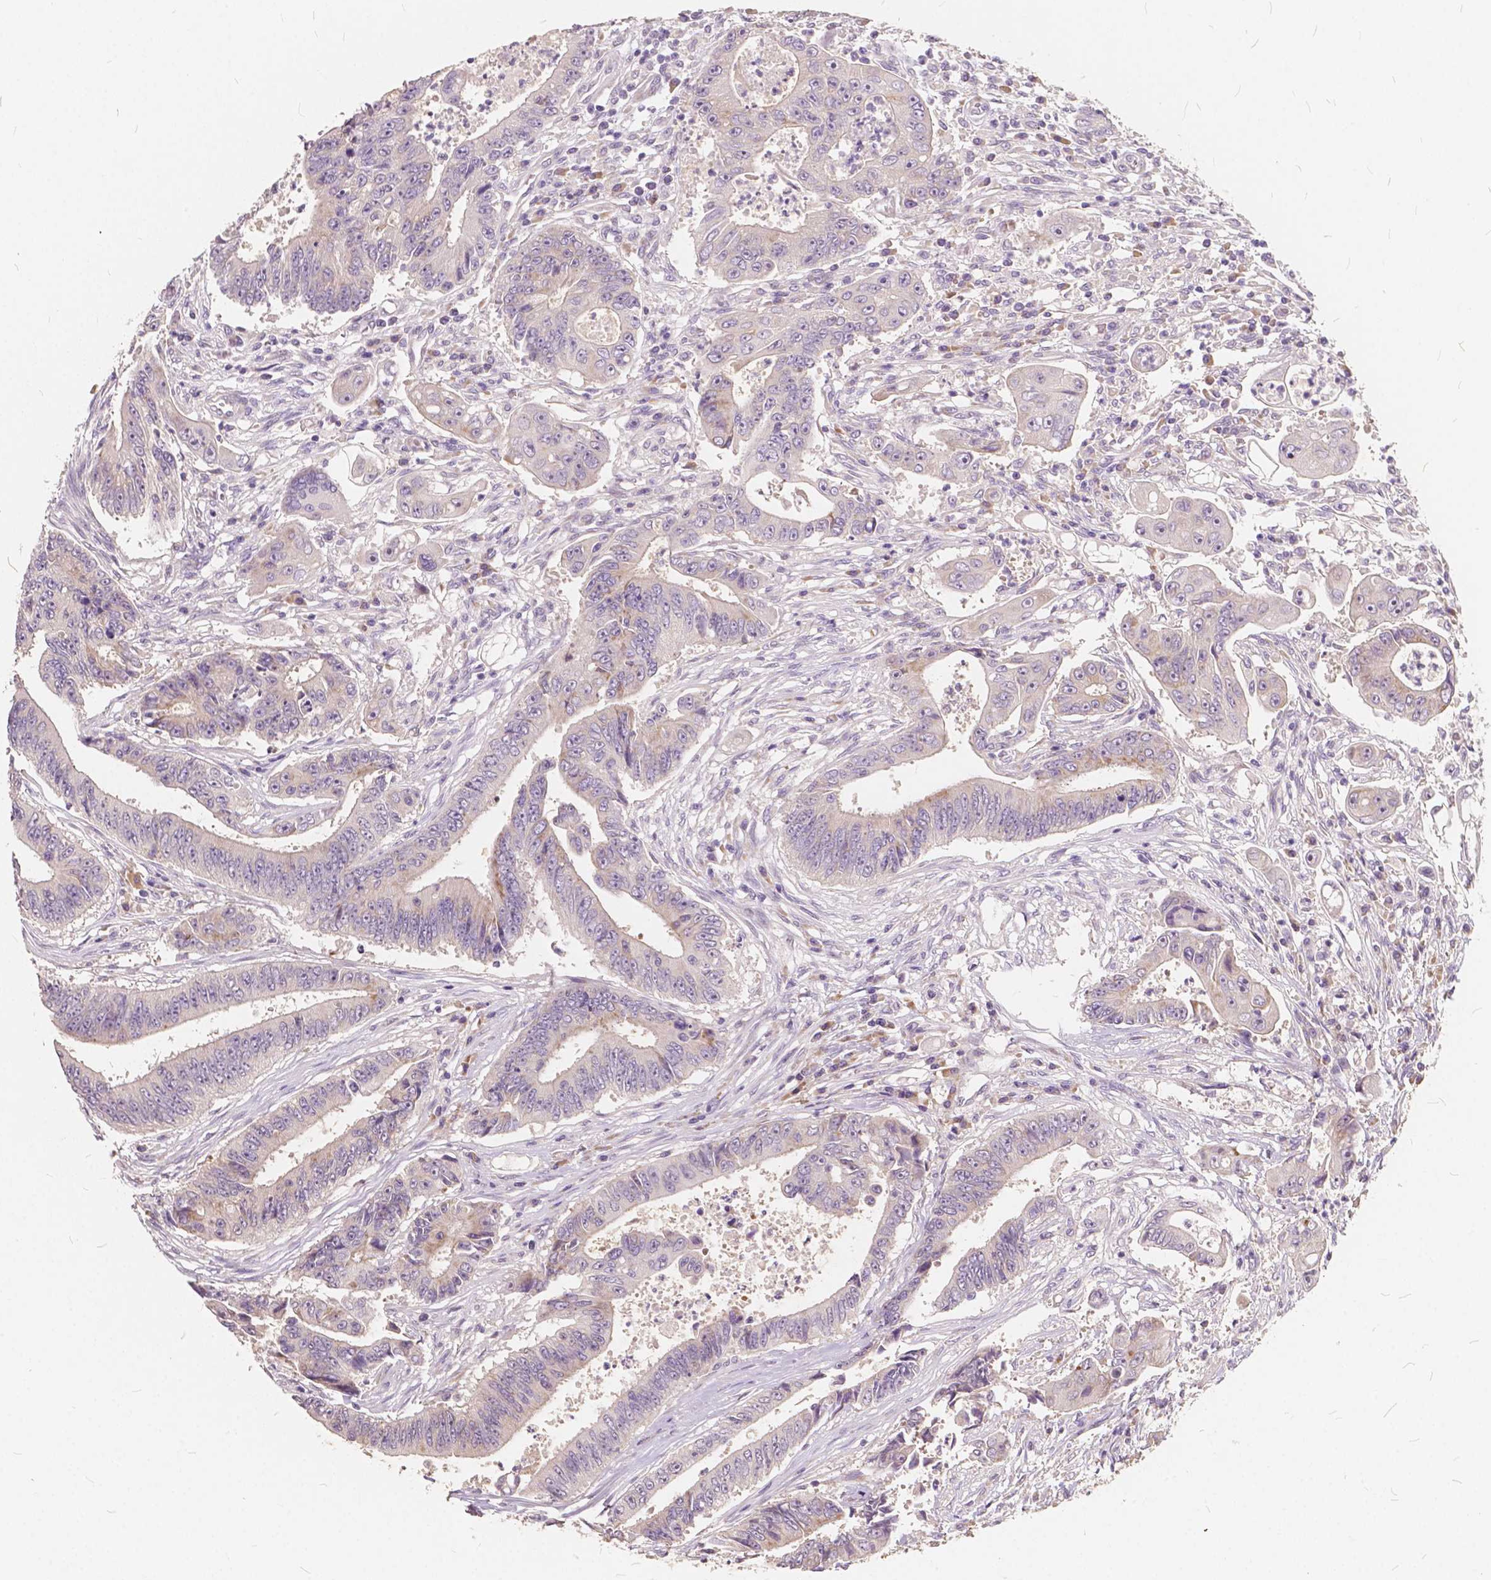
{"staining": {"intensity": "weak", "quantity": "<25%", "location": "cytoplasmic/membranous"}, "tissue": "colorectal cancer", "cell_type": "Tumor cells", "image_type": "cancer", "snomed": [{"axis": "morphology", "description": "Adenocarcinoma, NOS"}, {"axis": "topography", "description": "Rectum"}], "caption": "Adenocarcinoma (colorectal) was stained to show a protein in brown. There is no significant staining in tumor cells.", "gene": "SLC7A8", "patient": {"sex": "male", "age": 54}}